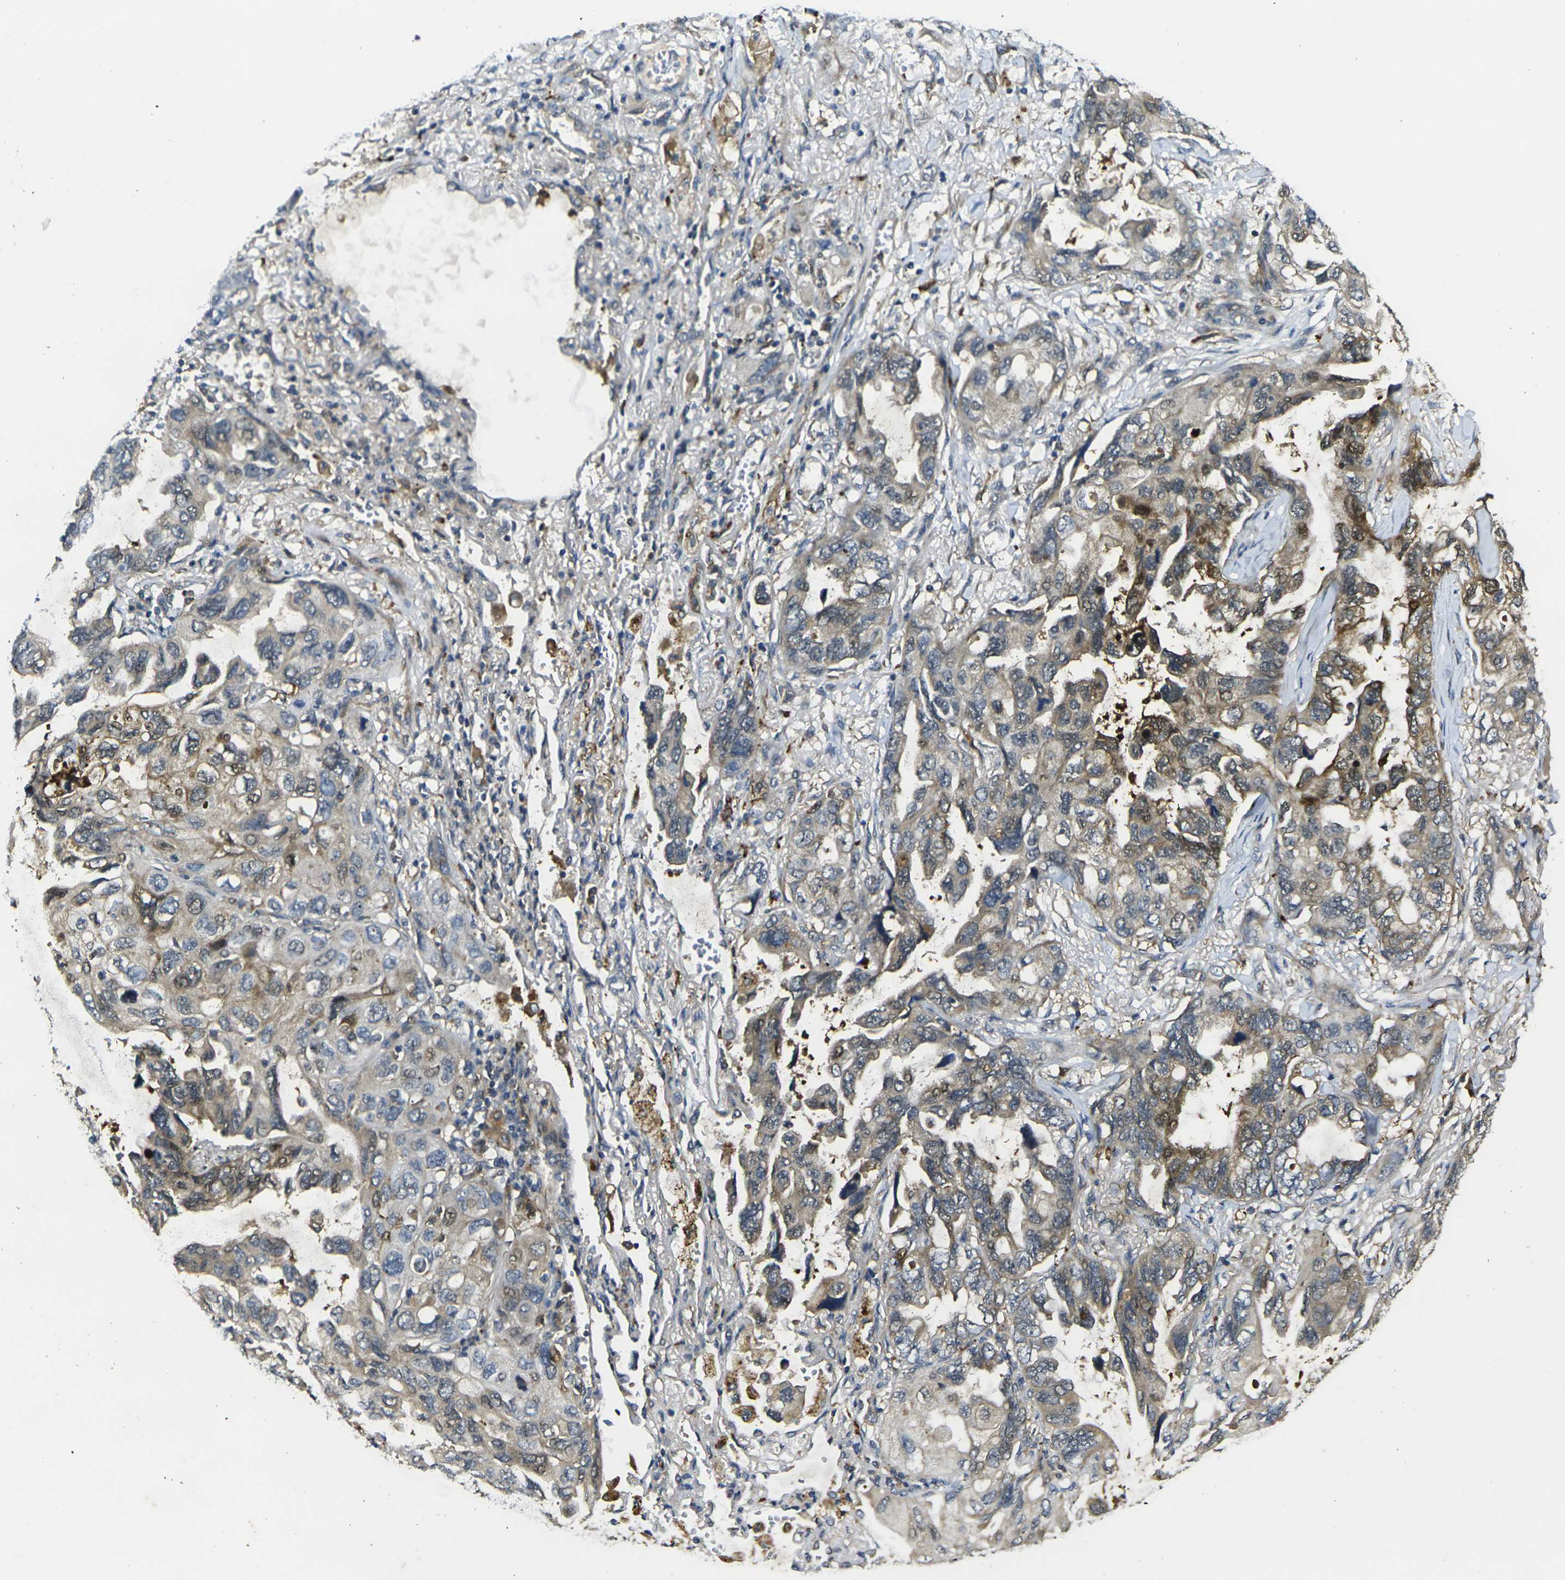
{"staining": {"intensity": "weak", "quantity": ">75%", "location": "cytoplasmic/membranous"}, "tissue": "lung cancer", "cell_type": "Tumor cells", "image_type": "cancer", "snomed": [{"axis": "morphology", "description": "Squamous cell carcinoma, NOS"}, {"axis": "topography", "description": "Lung"}], "caption": "Immunohistochemical staining of lung cancer shows low levels of weak cytoplasmic/membranous positivity in about >75% of tumor cells.", "gene": "PIGL", "patient": {"sex": "female", "age": 73}}